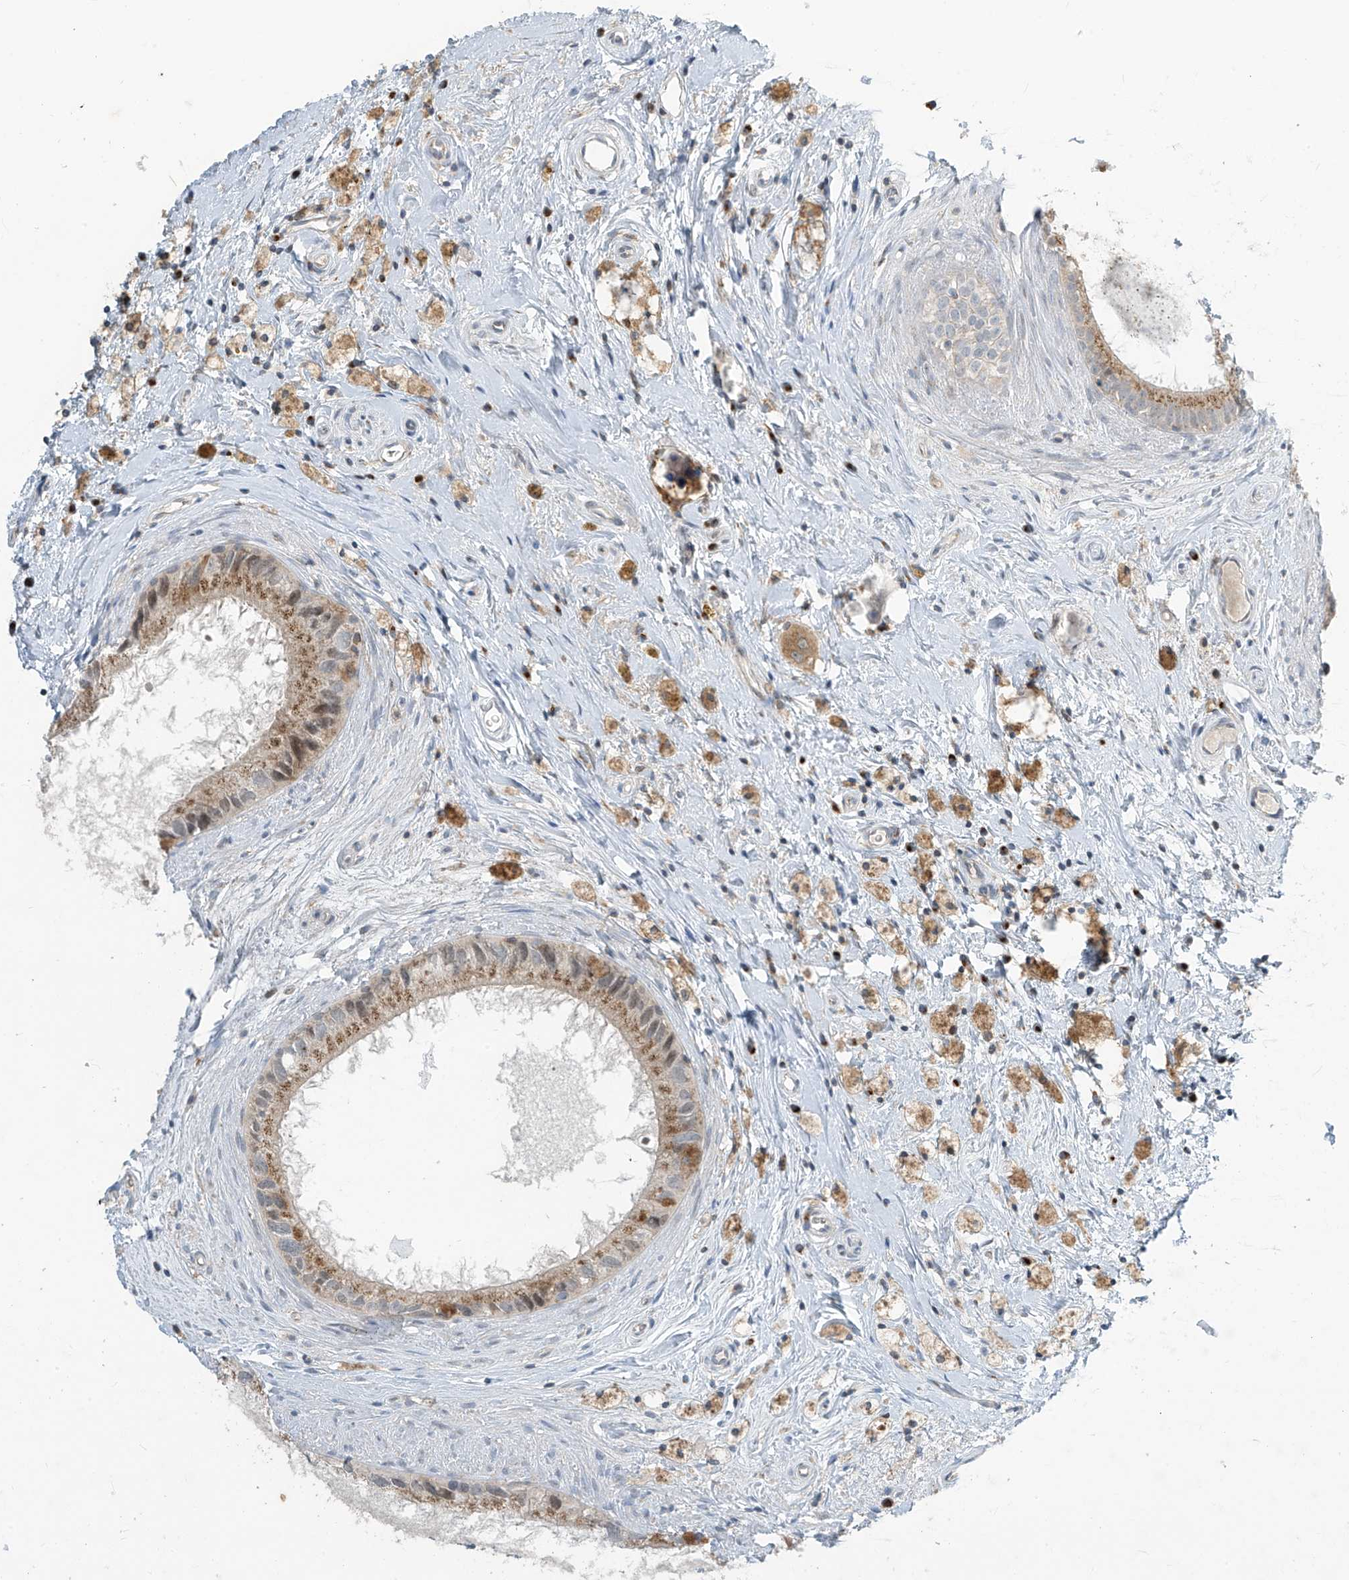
{"staining": {"intensity": "moderate", "quantity": ">75%", "location": "cytoplasmic/membranous"}, "tissue": "epididymis", "cell_type": "Glandular cells", "image_type": "normal", "snomed": [{"axis": "morphology", "description": "Normal tissue, NOS"}, {"axis": "topography", "description": "Epididymis"}], "caption": "Immunohistochemical staining of normal human epididymis demonstrates medium levels of moderate cytoplasmic/membranous staining in about >75% of glandular cells. The protein of interest is stained brown, and the nuclei are stained in blue (DAB (3,3'-diaminobenzidine) IHC with brightfield microscopy, high magnification).", "gene": "PARVG", "patient": {"sex": "male", "age": 80}}